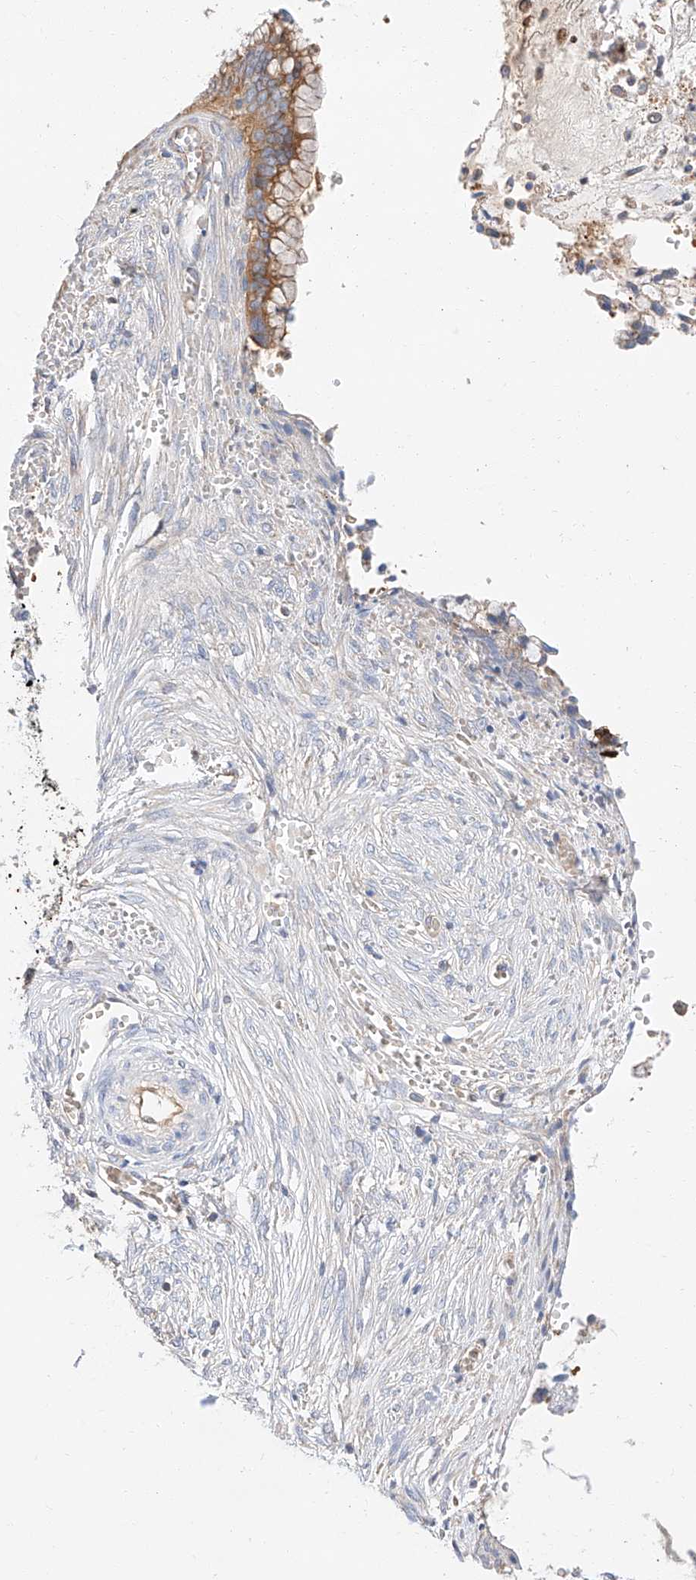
{"staining": {"intensity": "moderate", "quantity": ">75%", "location": "cytoplasmic/membranous"}, "tissue": "cervical cancer", "cell_type": "Tumor cells", "image_type": "cancer", "snomed": [{"axis": "morphology", "description": "Adenocarcinoma, NOS"}, {"axis": "topography", "description": "Cervix"}], "caption": "Cervical cancer stained with a protein marker reveals moderate staining in tumor cells.", "gene": "GLMN", "patient": {"sex": "female", "age": 44}}